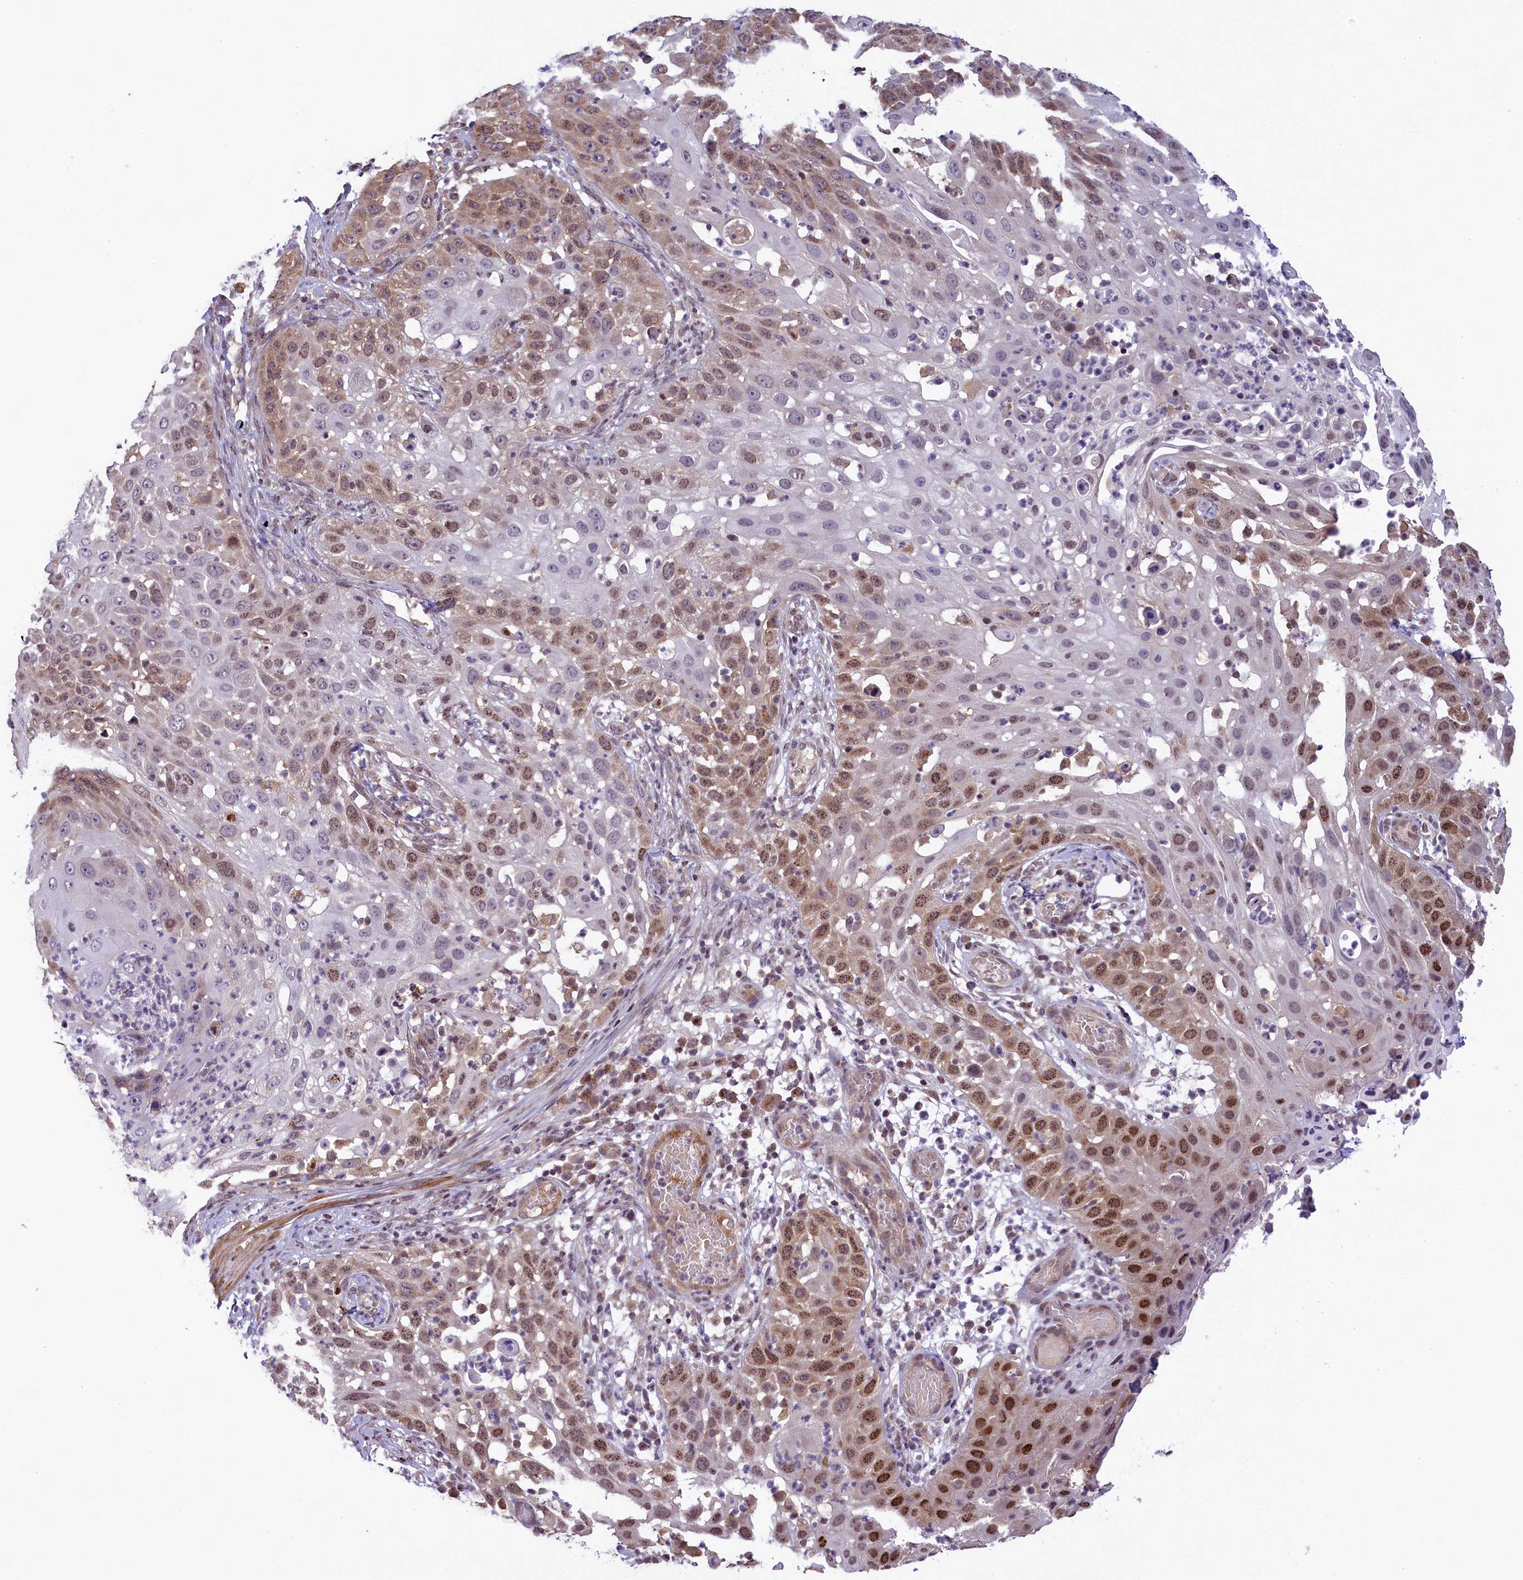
{"staining": {"intensity": "moderate", "quantity": "25%-75%", "location": "cytoplasmic/membranous,nuclear"}, "tissue": "skin cancer", "cell_type": "Tumor cells", "image_type": "cancer", "snomed": [{"axis": "morphology", "description": "Squamous cell carcinoma, NOS"}, {"axis": "topography", "description": "Skin"}], "caption": "Protein staining demonstrates moderate cytoplasmic/membranous and nuclear expression in approximately 25%-75% of tumor cells in skin cancer (squamous cell carcinoma).", "gene": "RBBP8", "patient": {"sex": "female", "age": 44}}